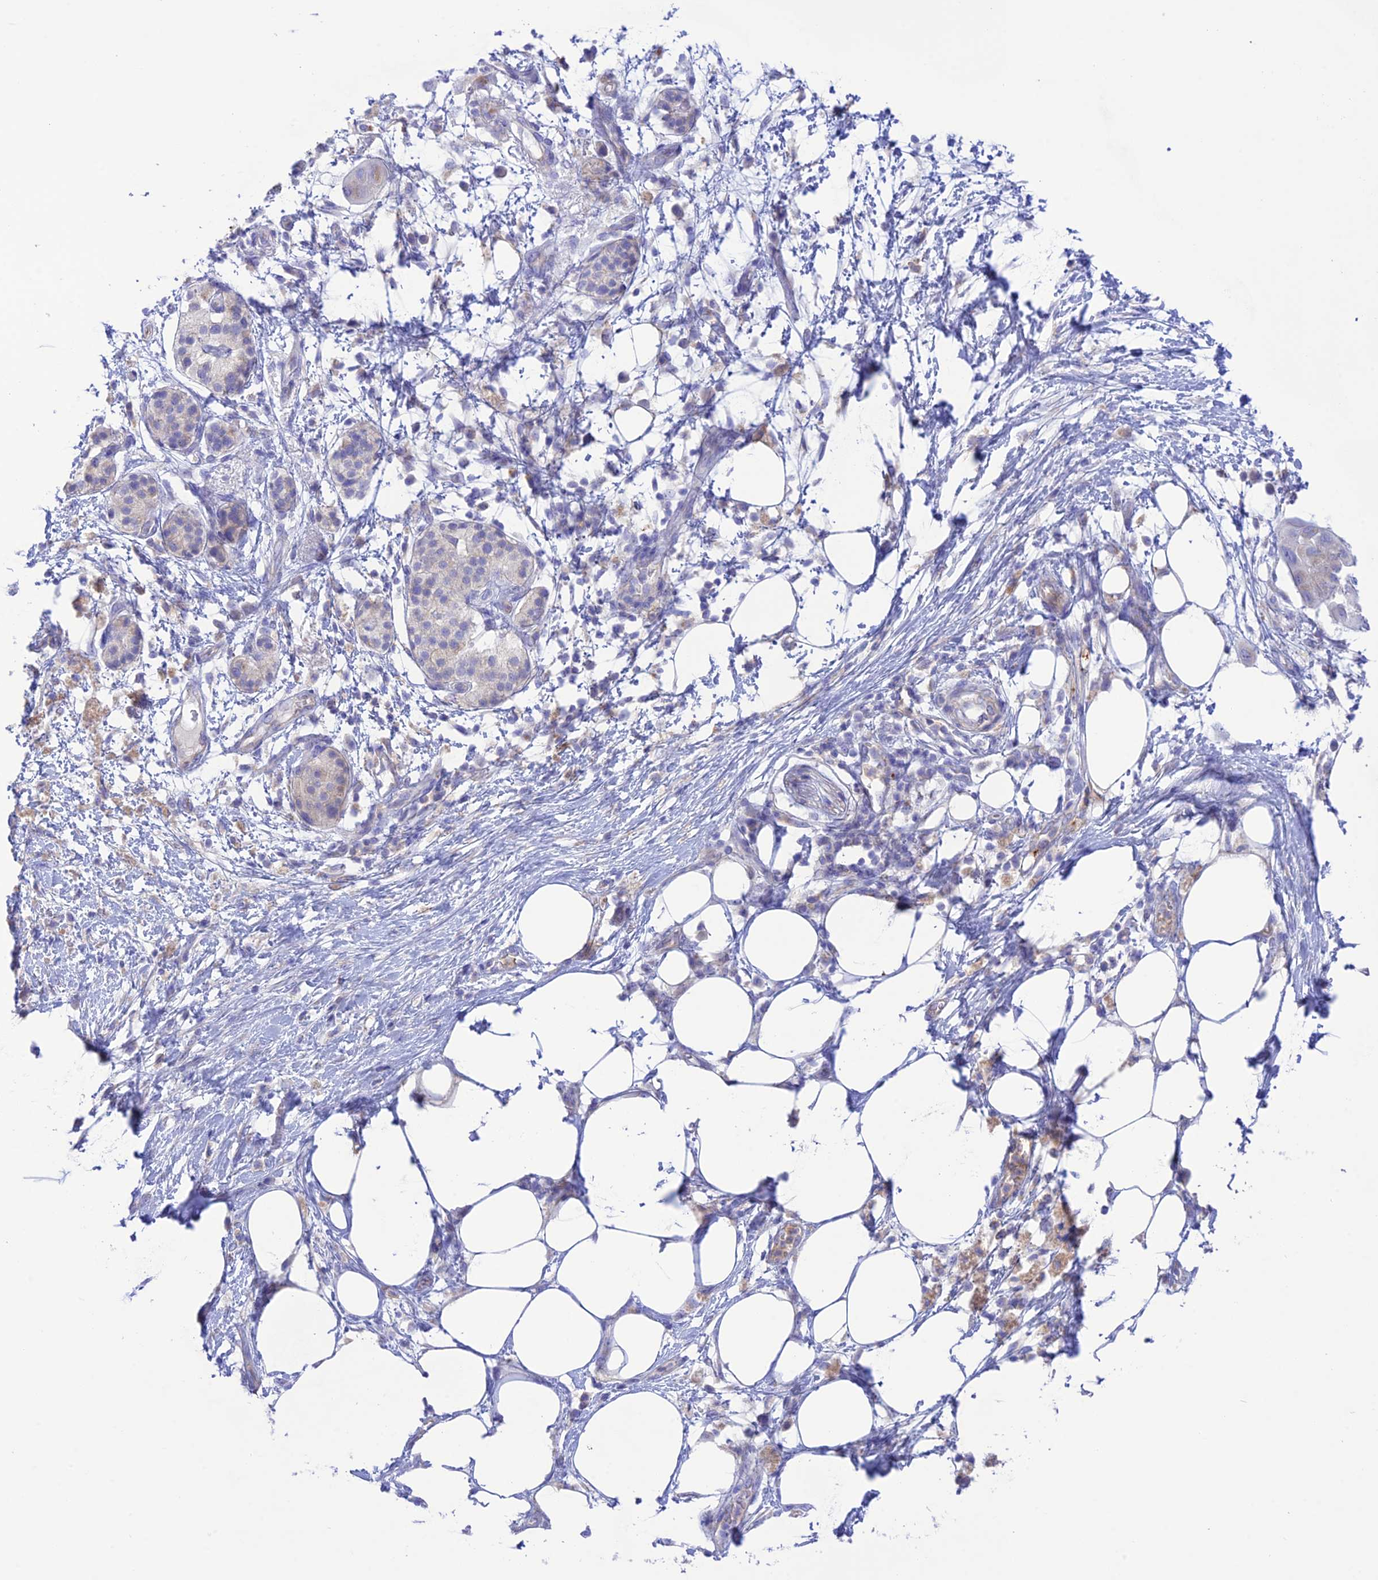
{"staining": {"intensity": "negative", "quantity": "none", "location": "none"}, "tissue": "pancreatic cancer", "cell_type": "Tumor cells", "image_type": "cancer", "snomed": [{"axis": "morphology", "description": "Adenocarcinoma, NOS"}, {"axis": "topography", "description": "Pancreas"}], "caption": "Immunohistochemistry image of pancreatic cancer stained for a protein (brown), which displays no positivity in tumor cells. (DAB immunohistochemistry (IHC), high magnification).", "gene": "CHSY3", "patient": {"sex": "male", "age": 68}}